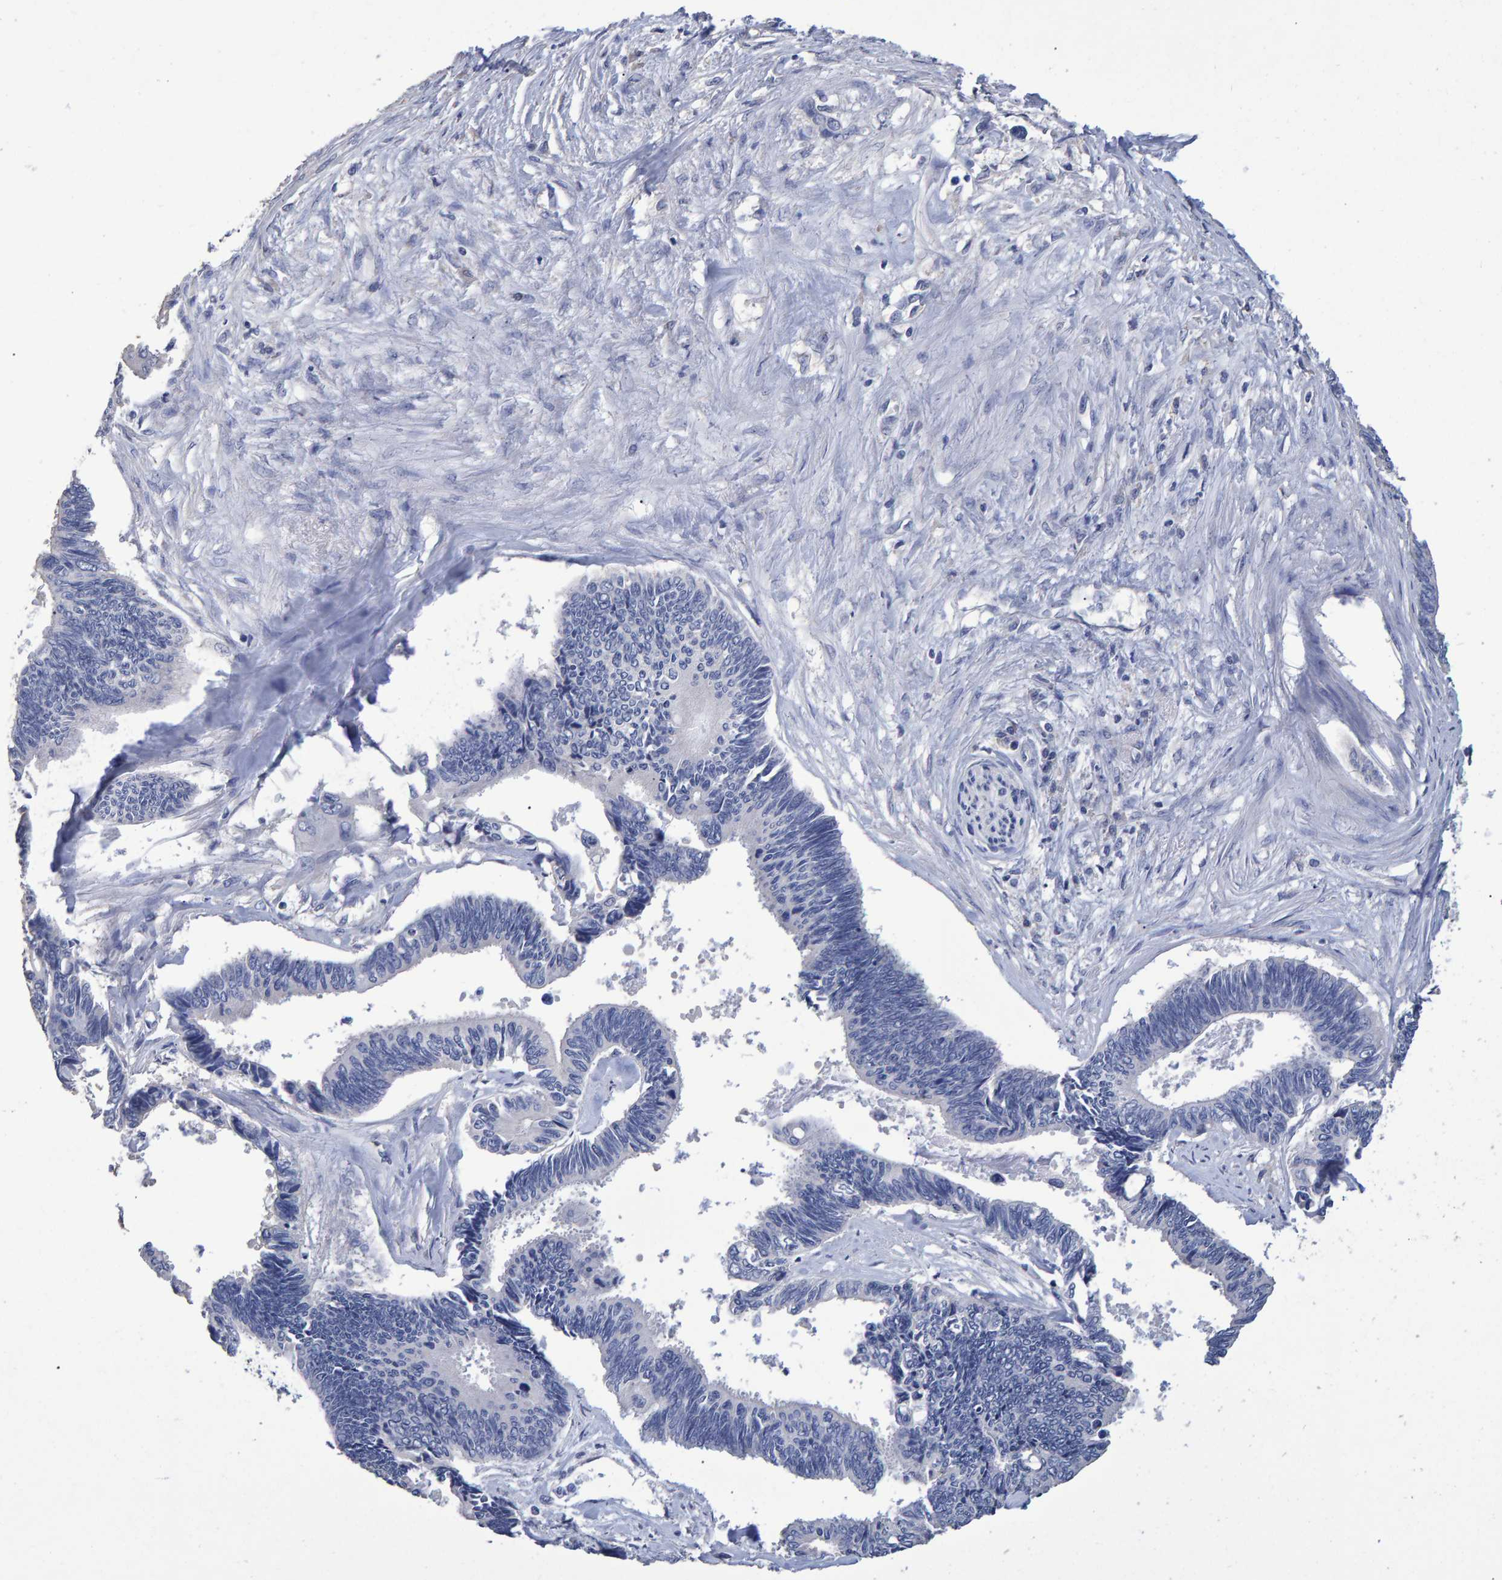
{"staining": {"intensity": "negative", "quantity": "none", "location": "none"}, "tissue": "pancreatic cancer", "cell_type": "Tumor cells", "image_type": "cancer", "snomed": [{"axis": "morphology", "description": "Adenocarcinoma, NOS"}, {"axis": "topography", "description": "Pancreas"}], "caption": "Immunohistochemical staining of pancreatic adenocarcinoma displays no significant positivity in tumor cells.", "gene": "HEMGN", "patient": {"sex": "female", "age": 70}}